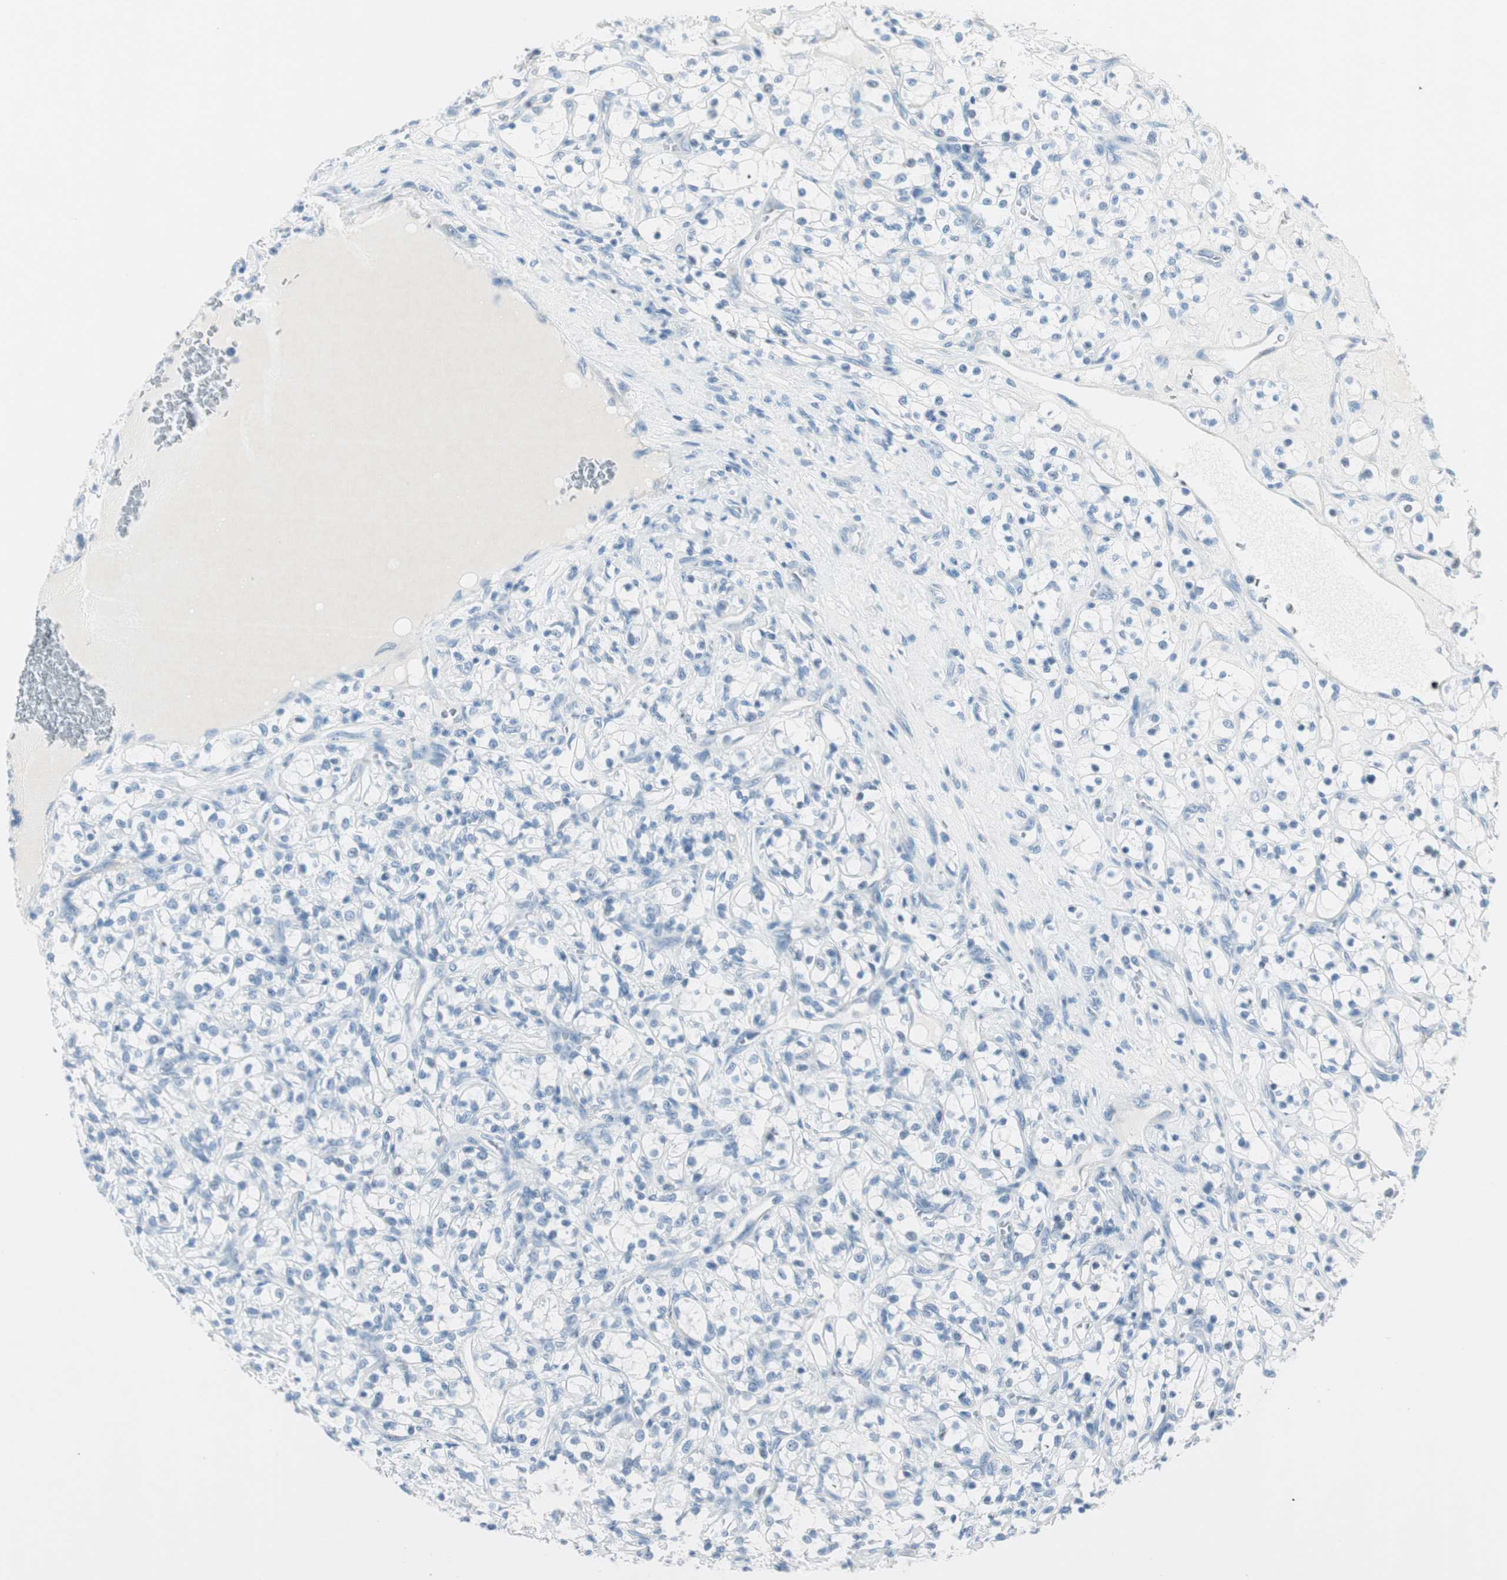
{"staining": {"intensity": "negative", "quantity": "none", "location": "none"}, "tissue": "renal cancer", "cell_type": "Tumor cells", "image_type": "cancer", "snomed": [{"axis": "morphology", "description": "Adenocarcinoma, NOS"}, {"axis": "topography", "description": "Kidney"}], "caption": "A micrograph of human renal cancer is negative for staining in tumor cells. (DAB (3,3'-diaminobenzidine) immunohistochemistry (IHC) visualized using brightfield microscopy, high magnification).", "gene": "GNAO1", "patient": {"sex": "female", "age": 69}}